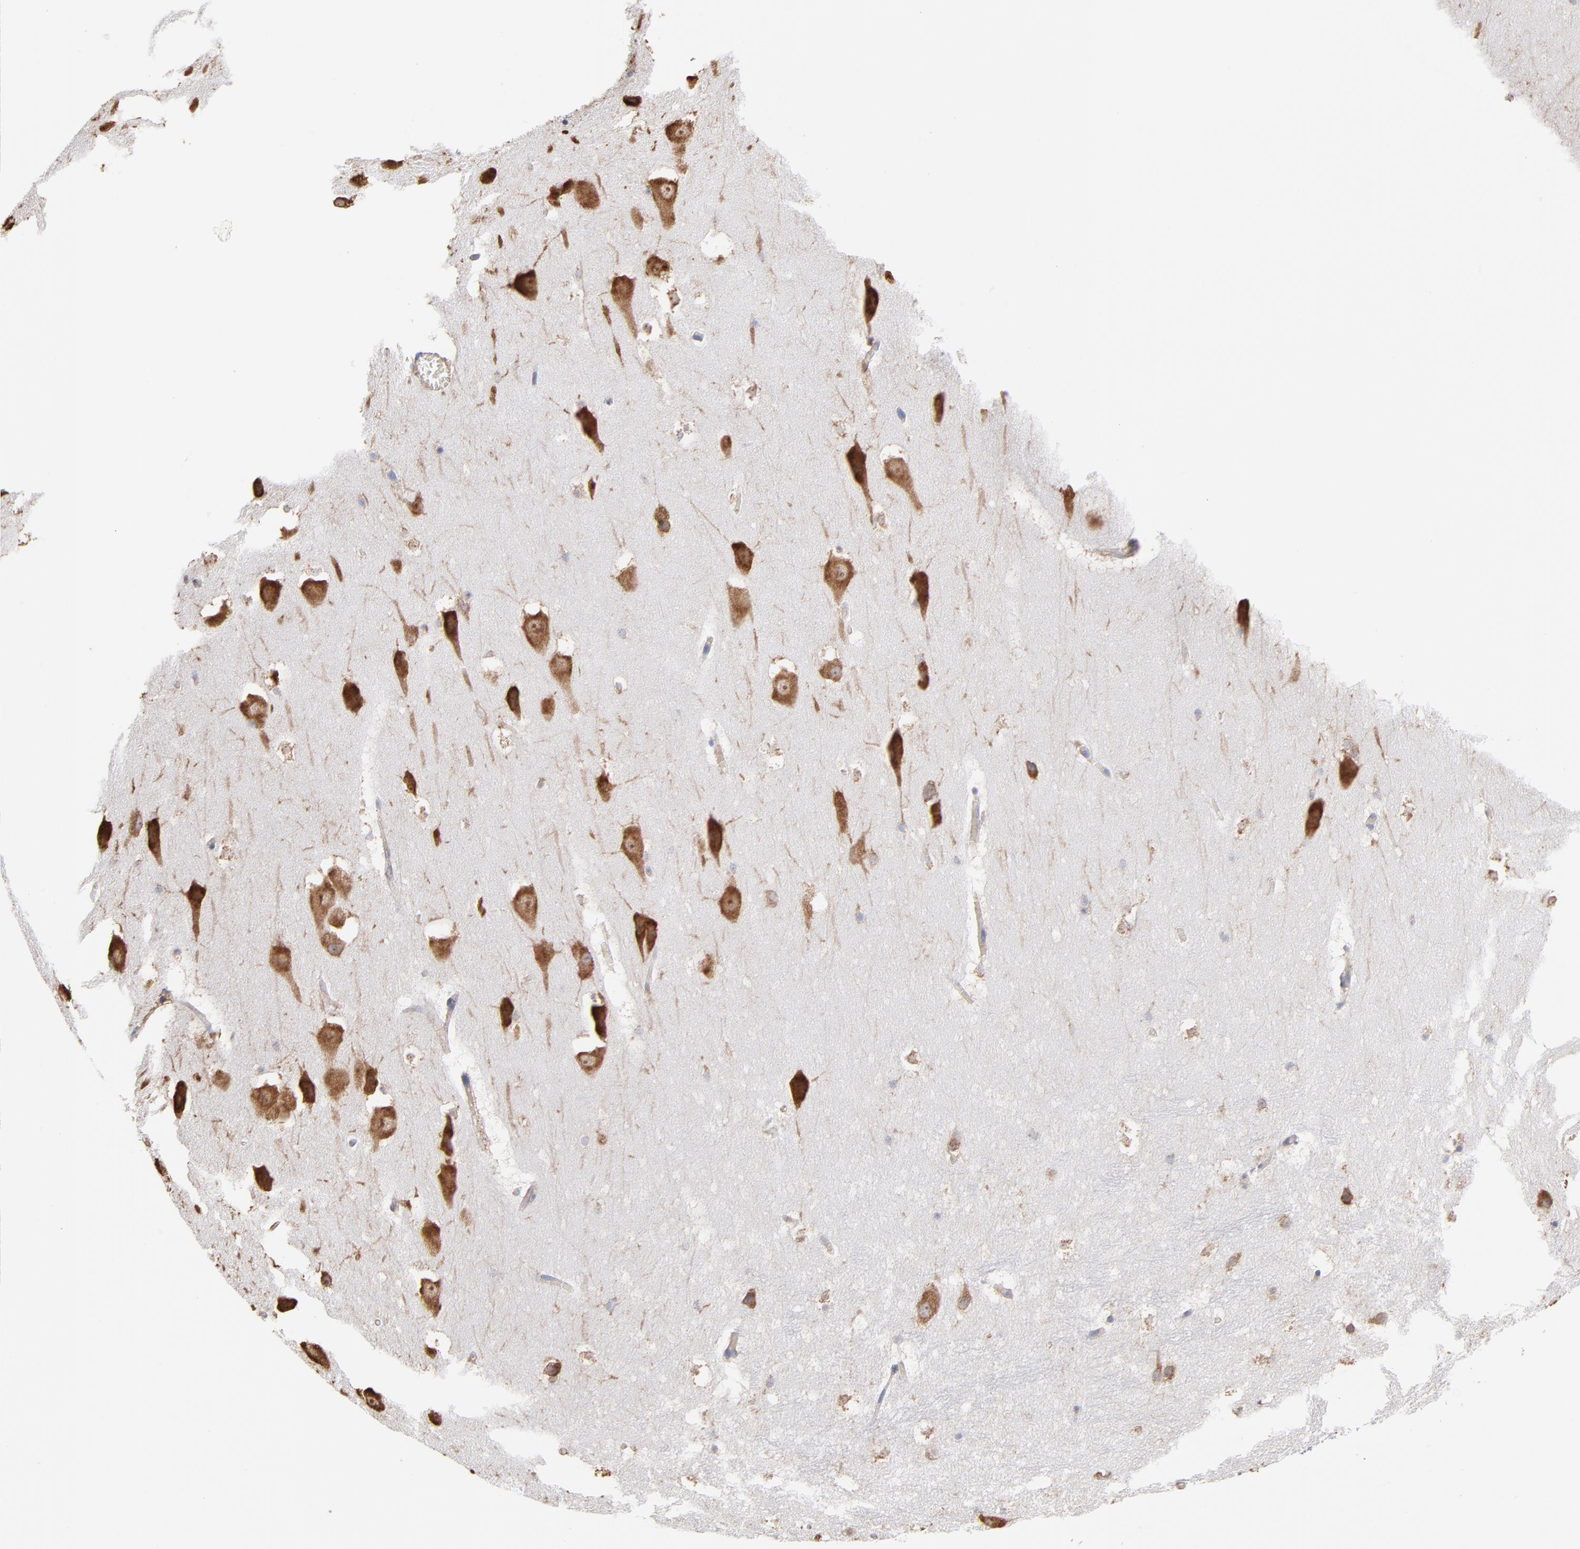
{"staining": {"intensity": "moderate", "quantity": "25%-75%", "location": "cytoplasmic/membranous"}, "tissue": "hippocampus", "cell_type": "Glial cells", "image_type": "normal", "snomed": [{"axis": "morphology", "description": "Normal tissue, NOS"}, {"axis": "topography", "description": "Hippocampus"}], "caption": "Immunohistochemical staining of normal hippocampus demonstrates medium levels of moderate cytoplasmic/membranous positivity in about 25%-75% of glial cells. The staining was performed using DAB, with brown indicating positive protein expression. Nuclei are stained blue with hematoxylin.", "gene": "RPL9", "patient": {"sex": "male", "age": 45}}